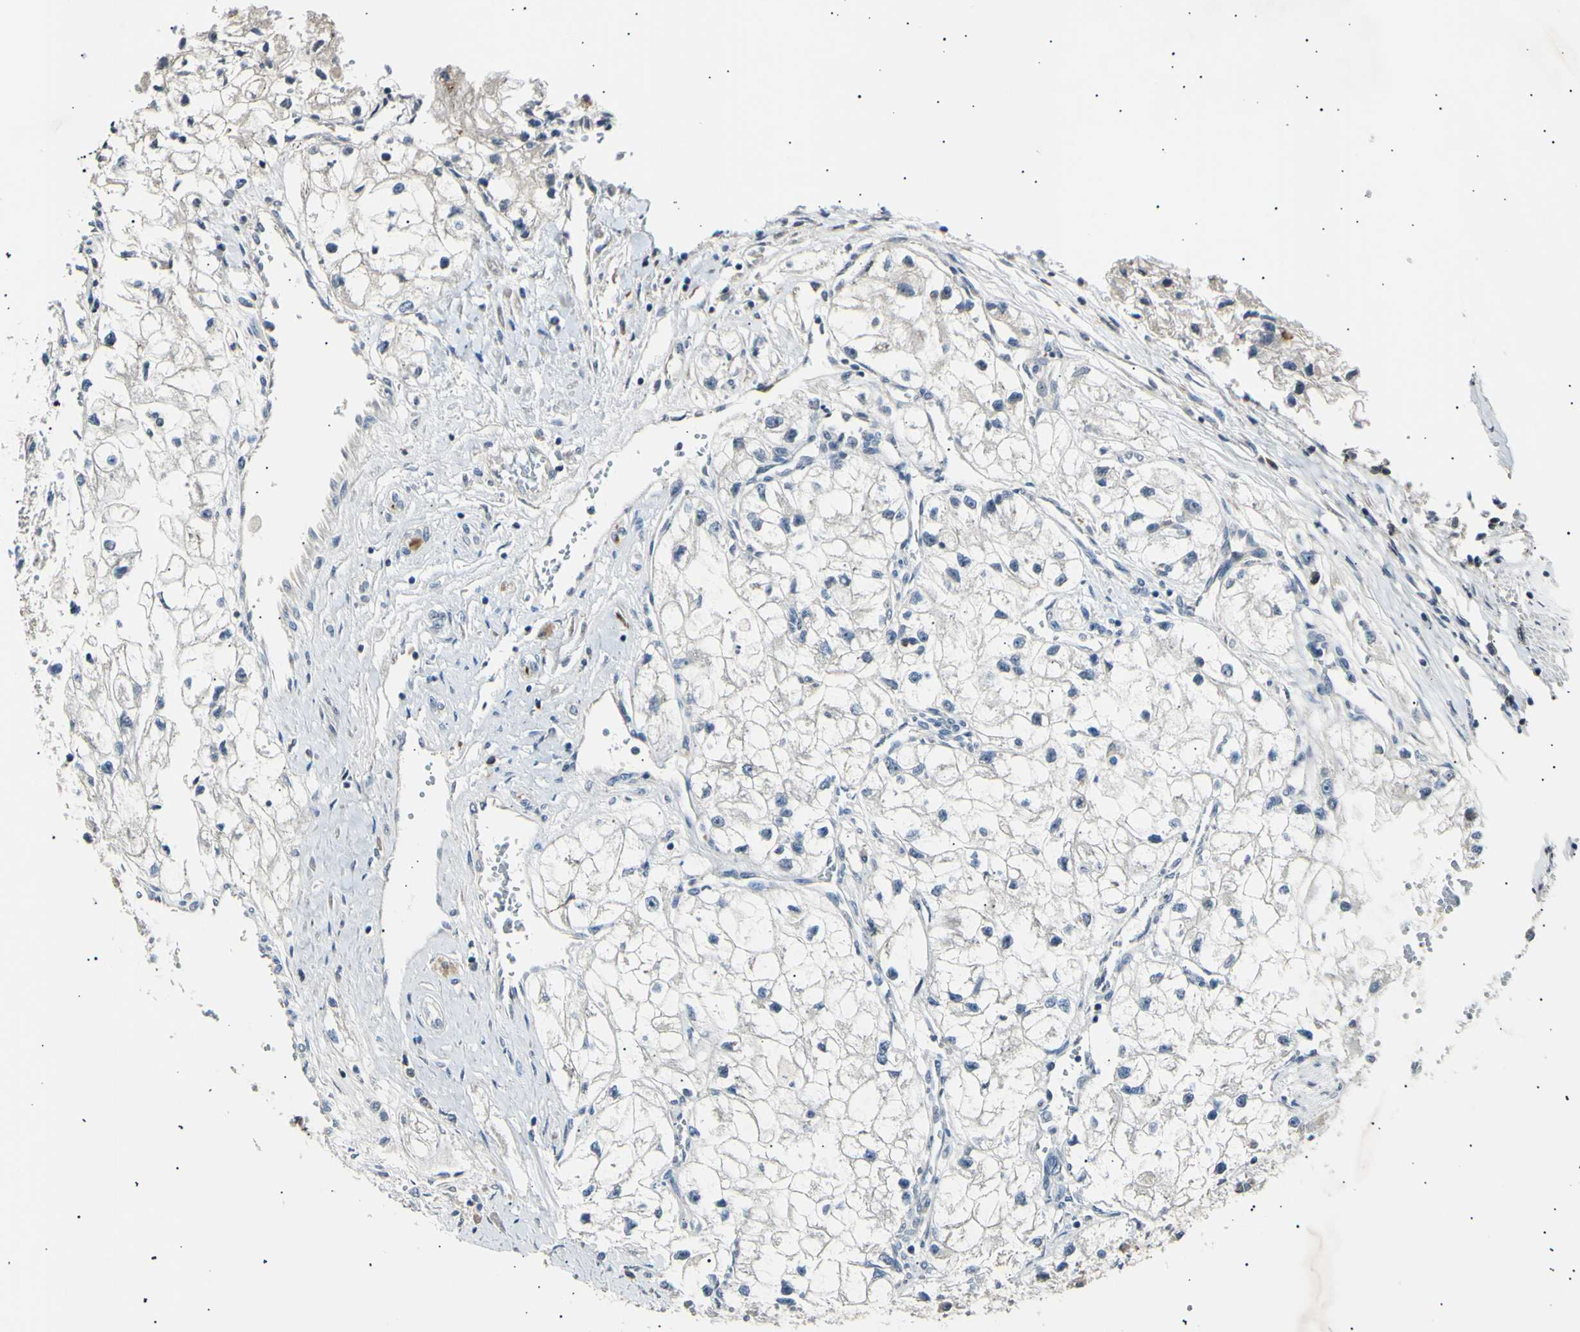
{"staining": {"intensity": "negative", "quantity": "none", "location": "none"}, "tissue": "renal cancer", "cell_type": "Tumor cells", "image_type": "cancer", "snomed": [{"axis": "morphology", "description": "Adenocarcinoma, NOS"}, {"axis": "topography", "description": "Kidney"}], "caption": "An immunohistochemistry (IHC) photomicrograph of renal cancer is shown. There is no staining in tumor cells of renal cancer. The staining is performed using DAB (3,3'-diaminobenzidine) brown chromogen with nuclei counter-stained in using hematoxylin.", "gene": "ITGA6", "patient": {"sex": "female", "age": 70}}